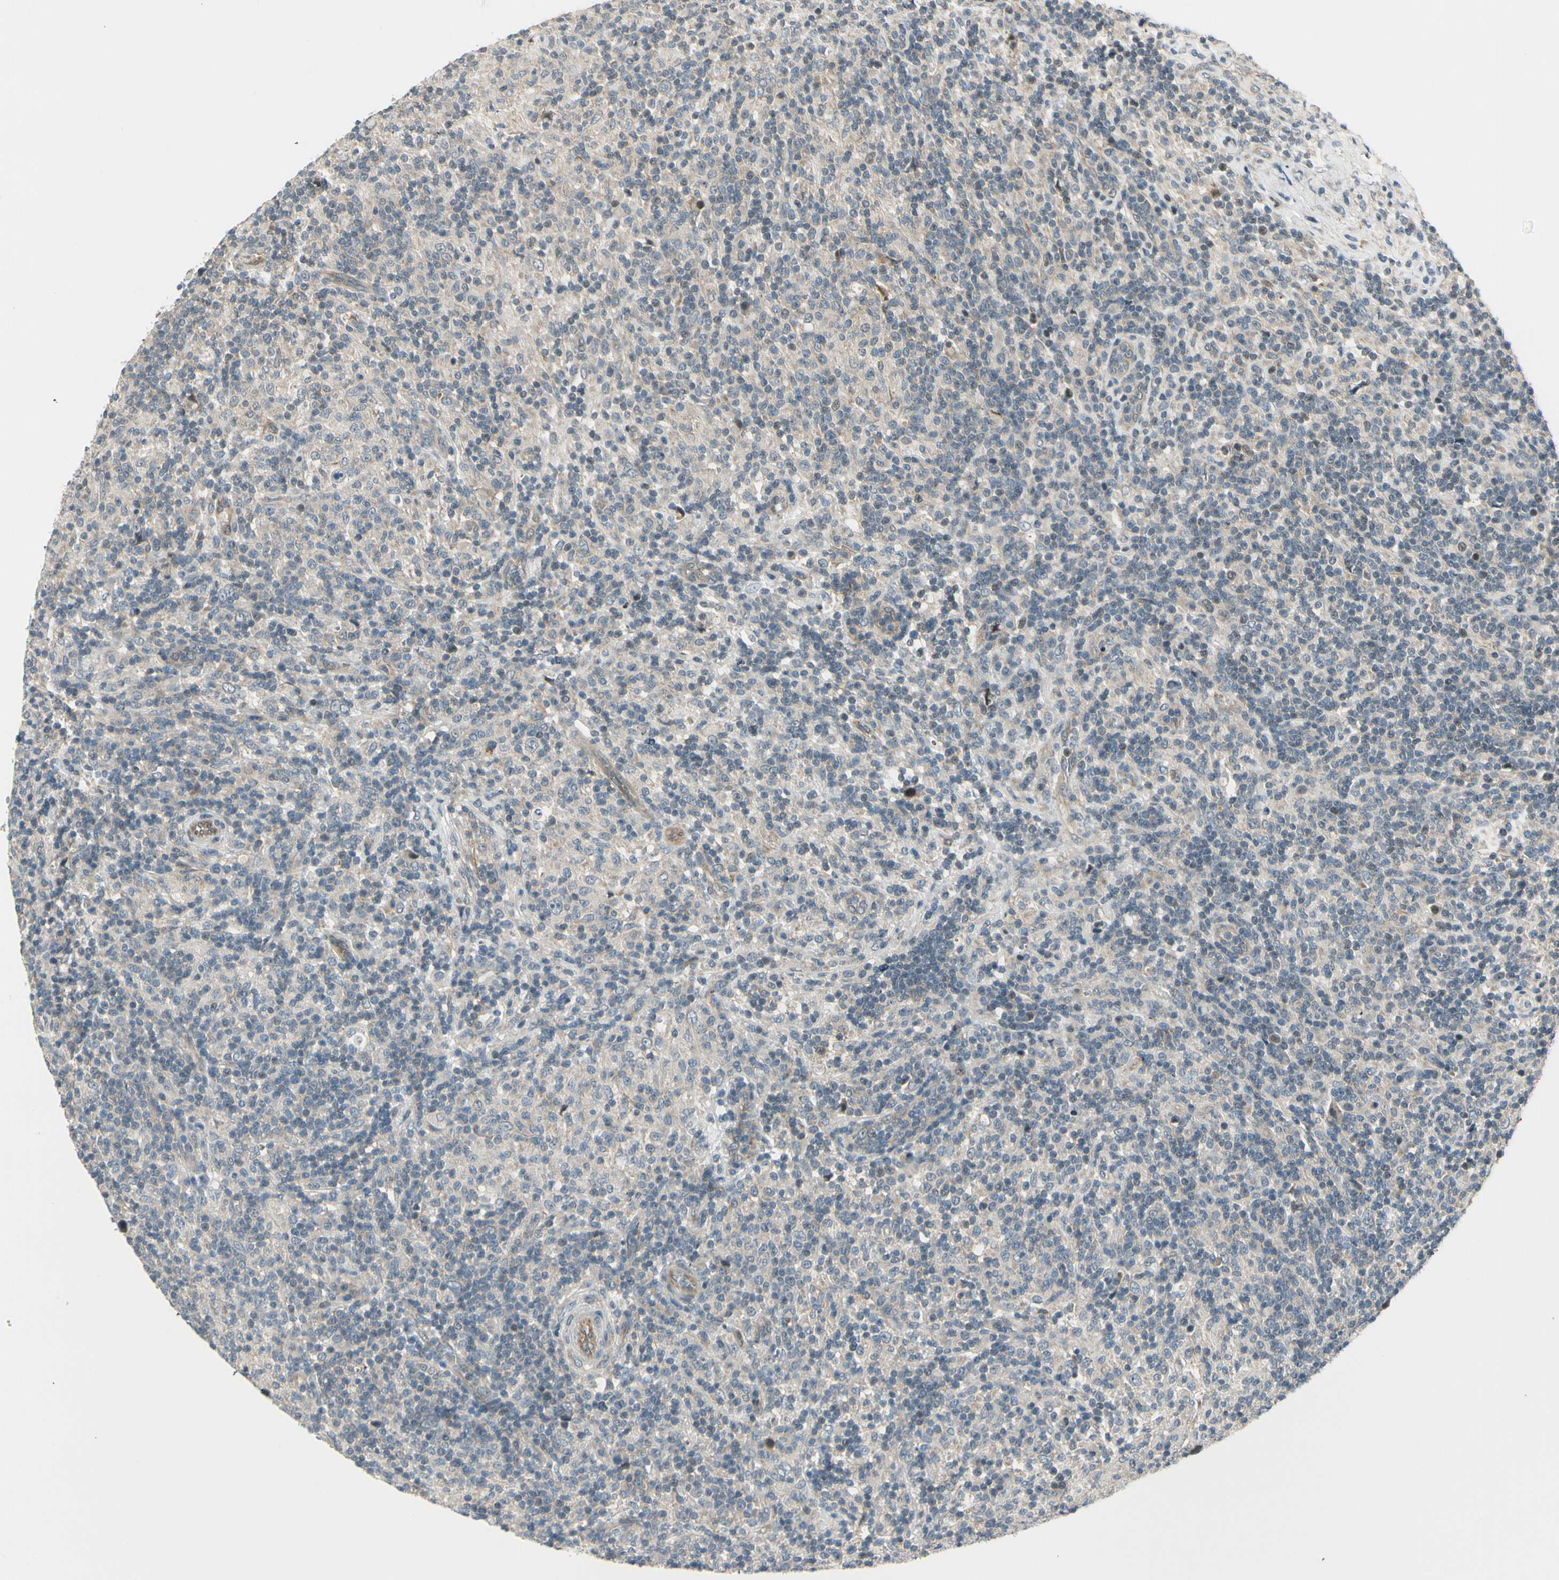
{"staining": {"intensity": "weak", "quantity": "<25%", "location": "cytoplasmic/membranous"}, "tissue": "lymphoma", "cell_type": "Tumor cells", "image_type": "cancer", "snomed": [{"axis": "morphology", "description": "Hodgkin's disease, NOS"}, {"axis": "topography", "description": "Lymph node"}], "caption": "A photomicrograph of human lymphoma is negative for staining in tumor cells. (Immunohistochemistry (ihc), brightfield microscopy, high magnification).", "gene": "SVBP", "patient": {"sex": "male", "age": 70}}